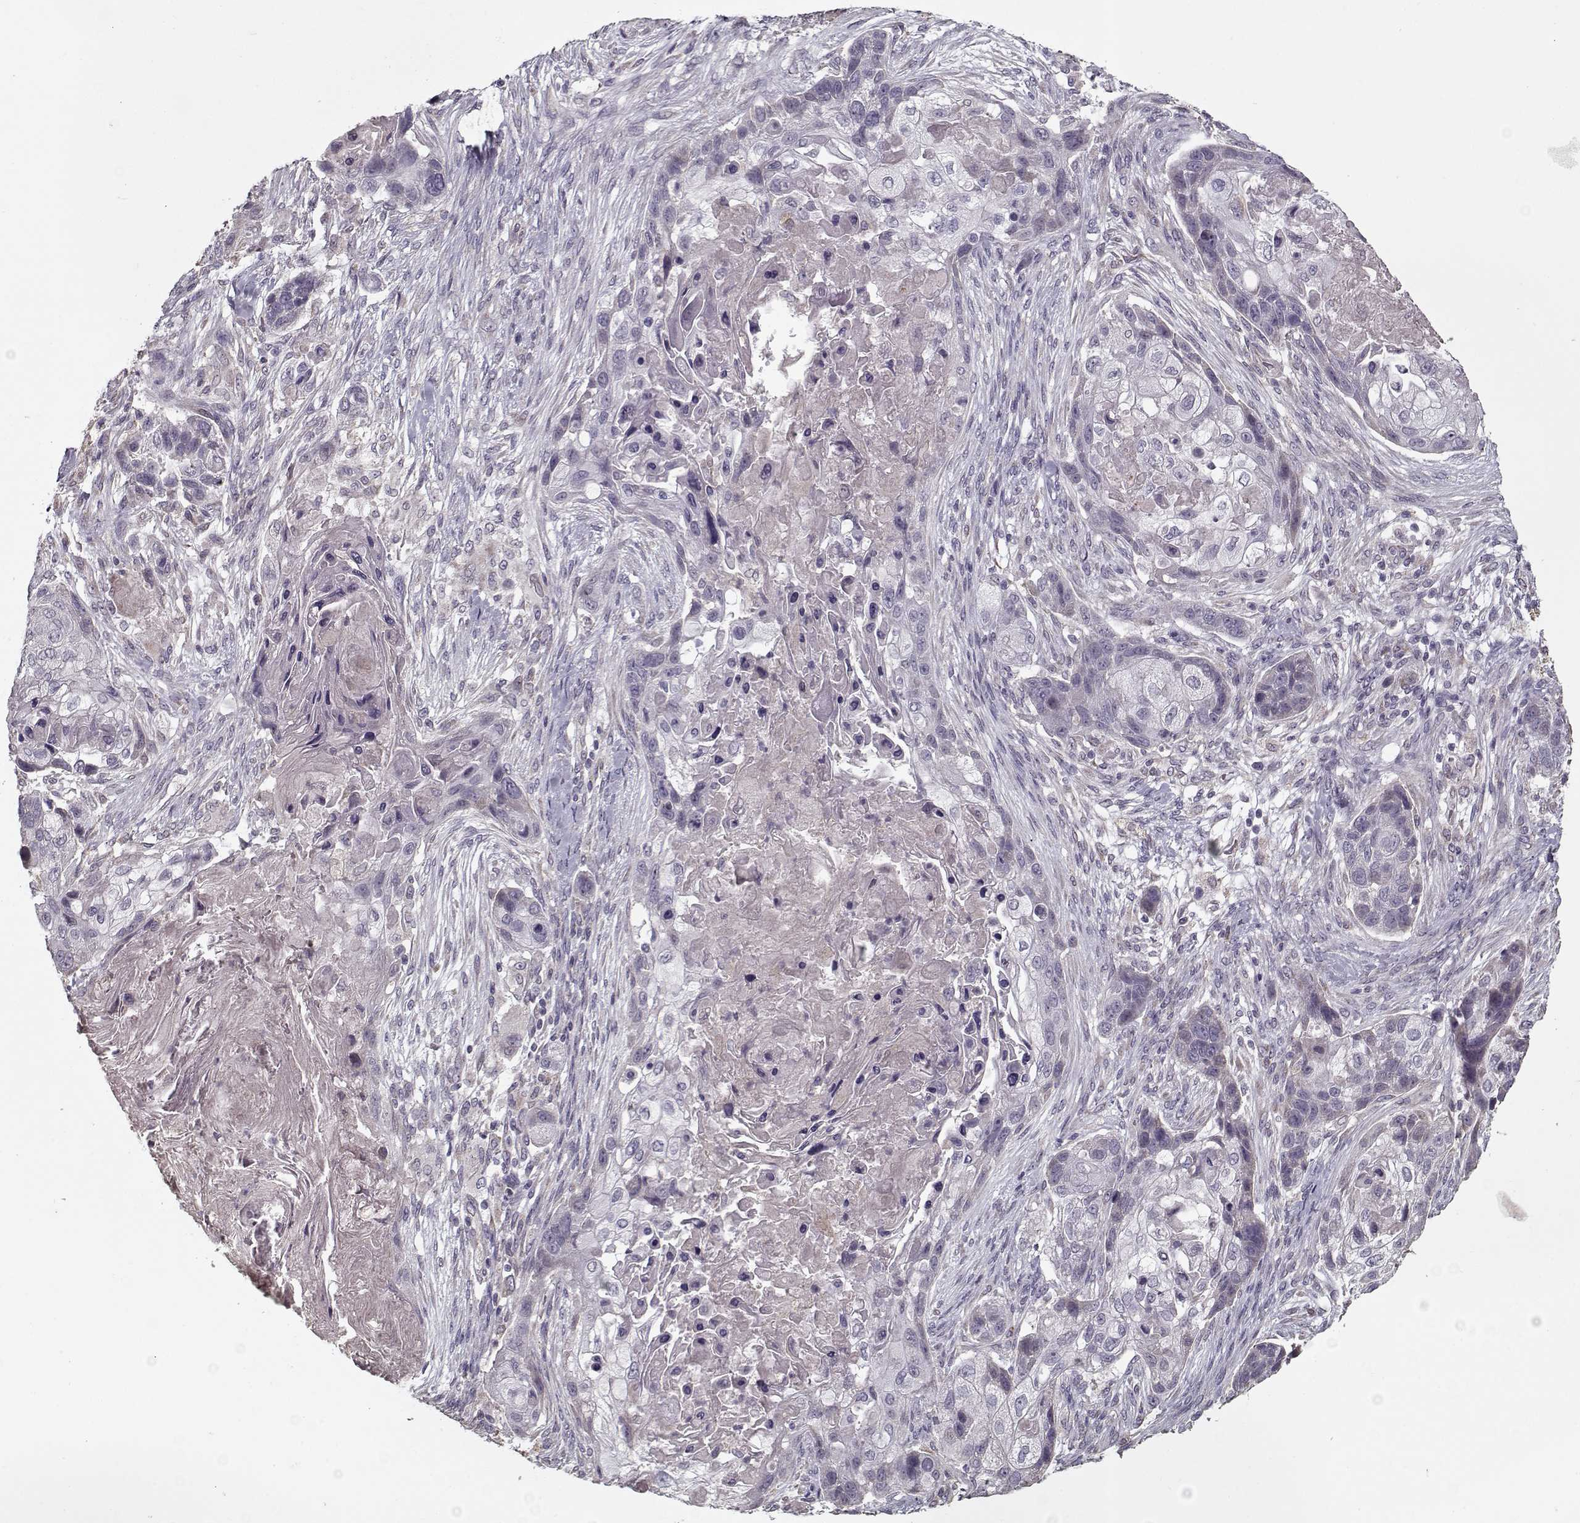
{"staining": {"intensity": "negative", "quantity": "none", "location": "none"}, "tissue": "lung cancer", "cell_type": "Tumor cells", "image_type": "cancer", "snomed": [{"axis": "morphology", "description": "Squamous cell carcinoma, NOS"}, {"axis": "topography", "description": "Lung"}], "caption": "This image is of lung cancer stained with immunohistochemistry (IHC) to label a protein in brown with the nuclei are counter-stained blue. There is no positivity in tumor cells.", "gene": "LAMA2", "patient": {"sex": "male", "age": 69}}